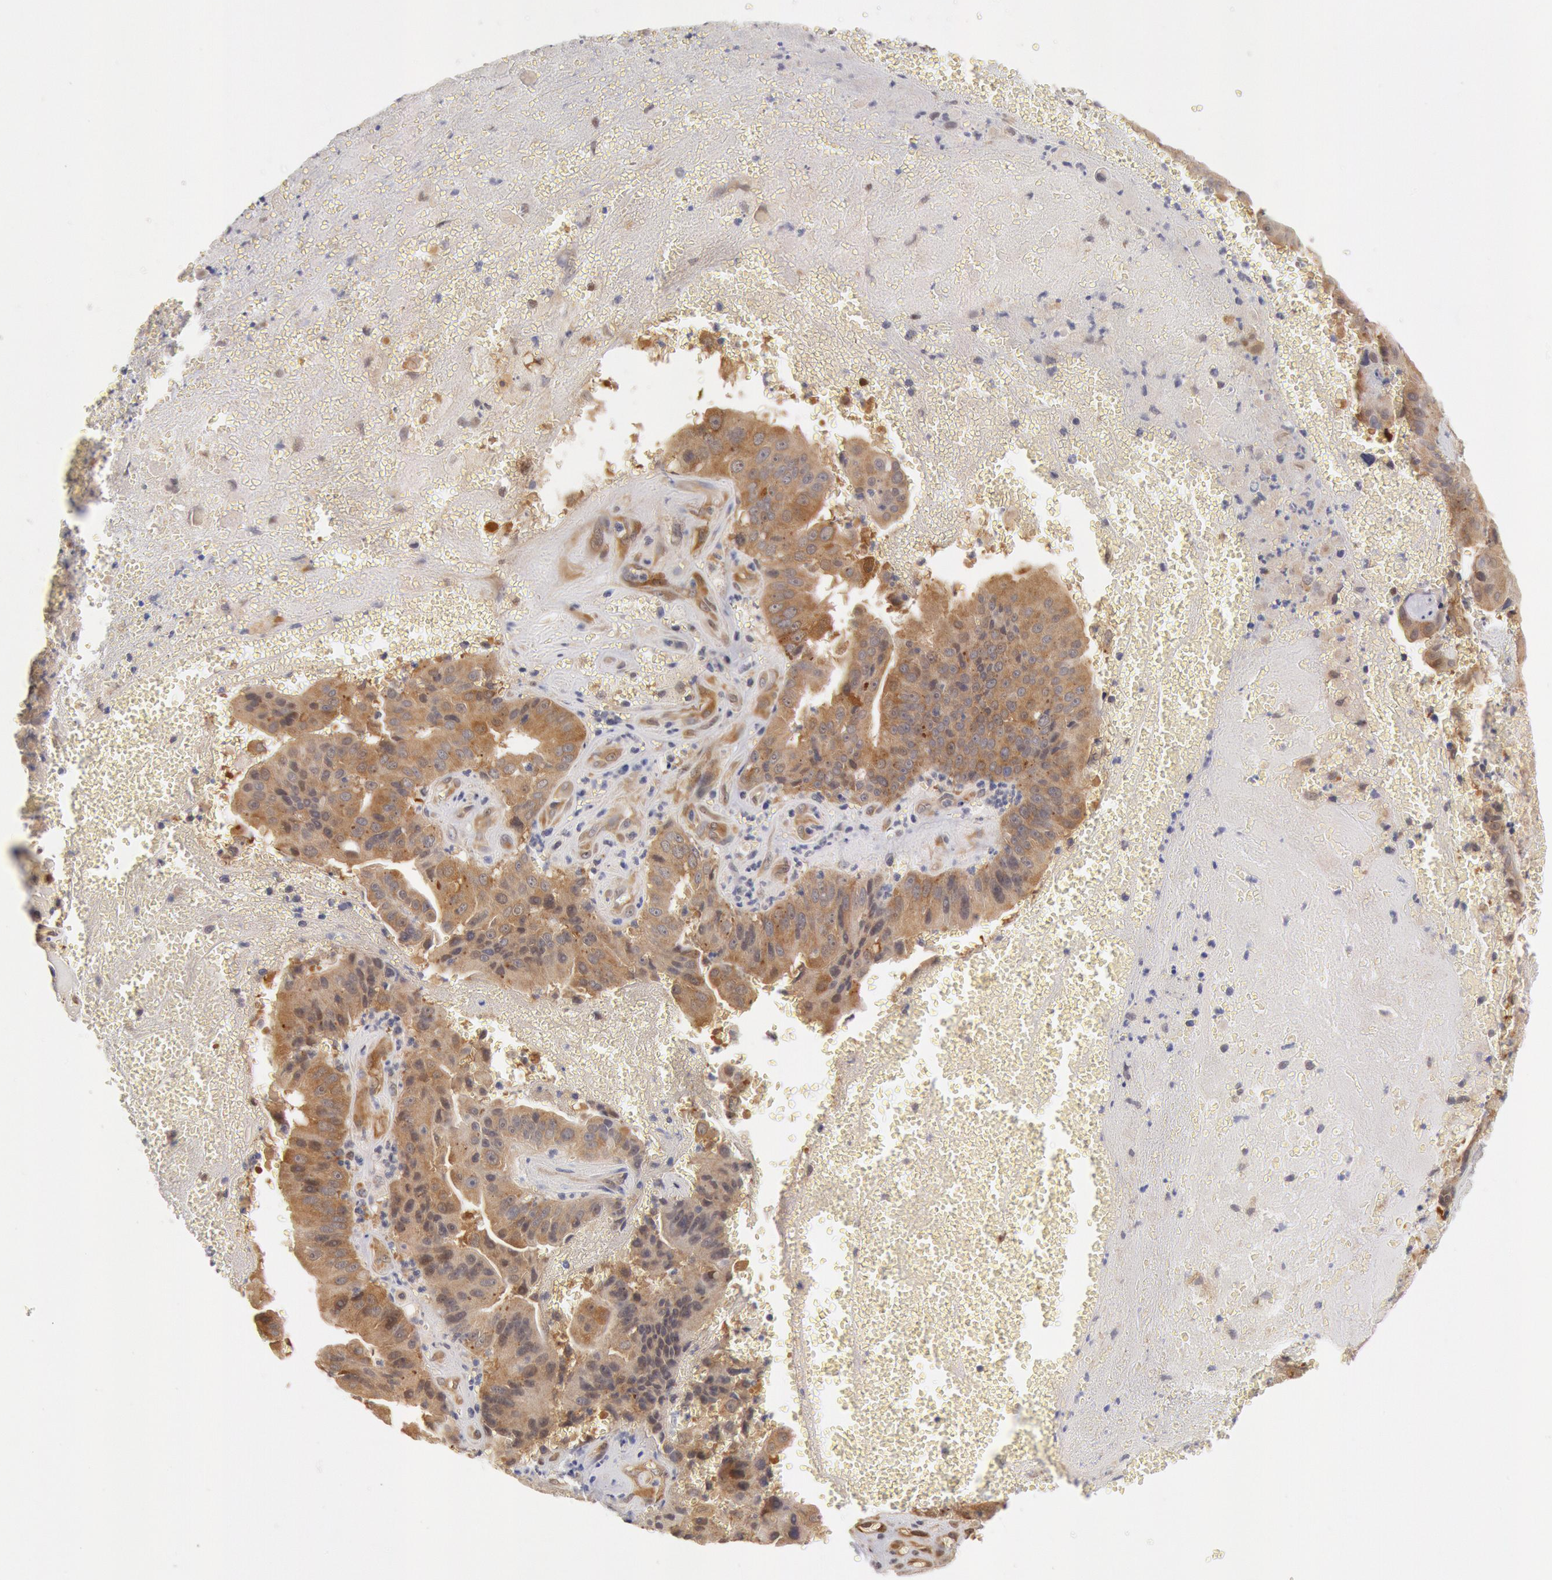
{"staining": {"intensity": "moderate", "quantity": ">75%", "location": "cytoplasmic/membranous"}, "tissue": "liver cancer", "cell_type": "Tumor cells", "image_type": "cancer", "snomed": [{"axis": "morphology", "description": "Cholangiocarcinoma"}, {"axis": "topography", "description": "Liver"}], "caption": "There is medium levels of moderate cytoplasmic/membranous expression in tumor cells of cholangiocarcinoma (liver), as demonstrated by immunohistochemical staining (brown color).", "gene": "DNAJA1", "patient": {"sex": "female", "age": 79}}